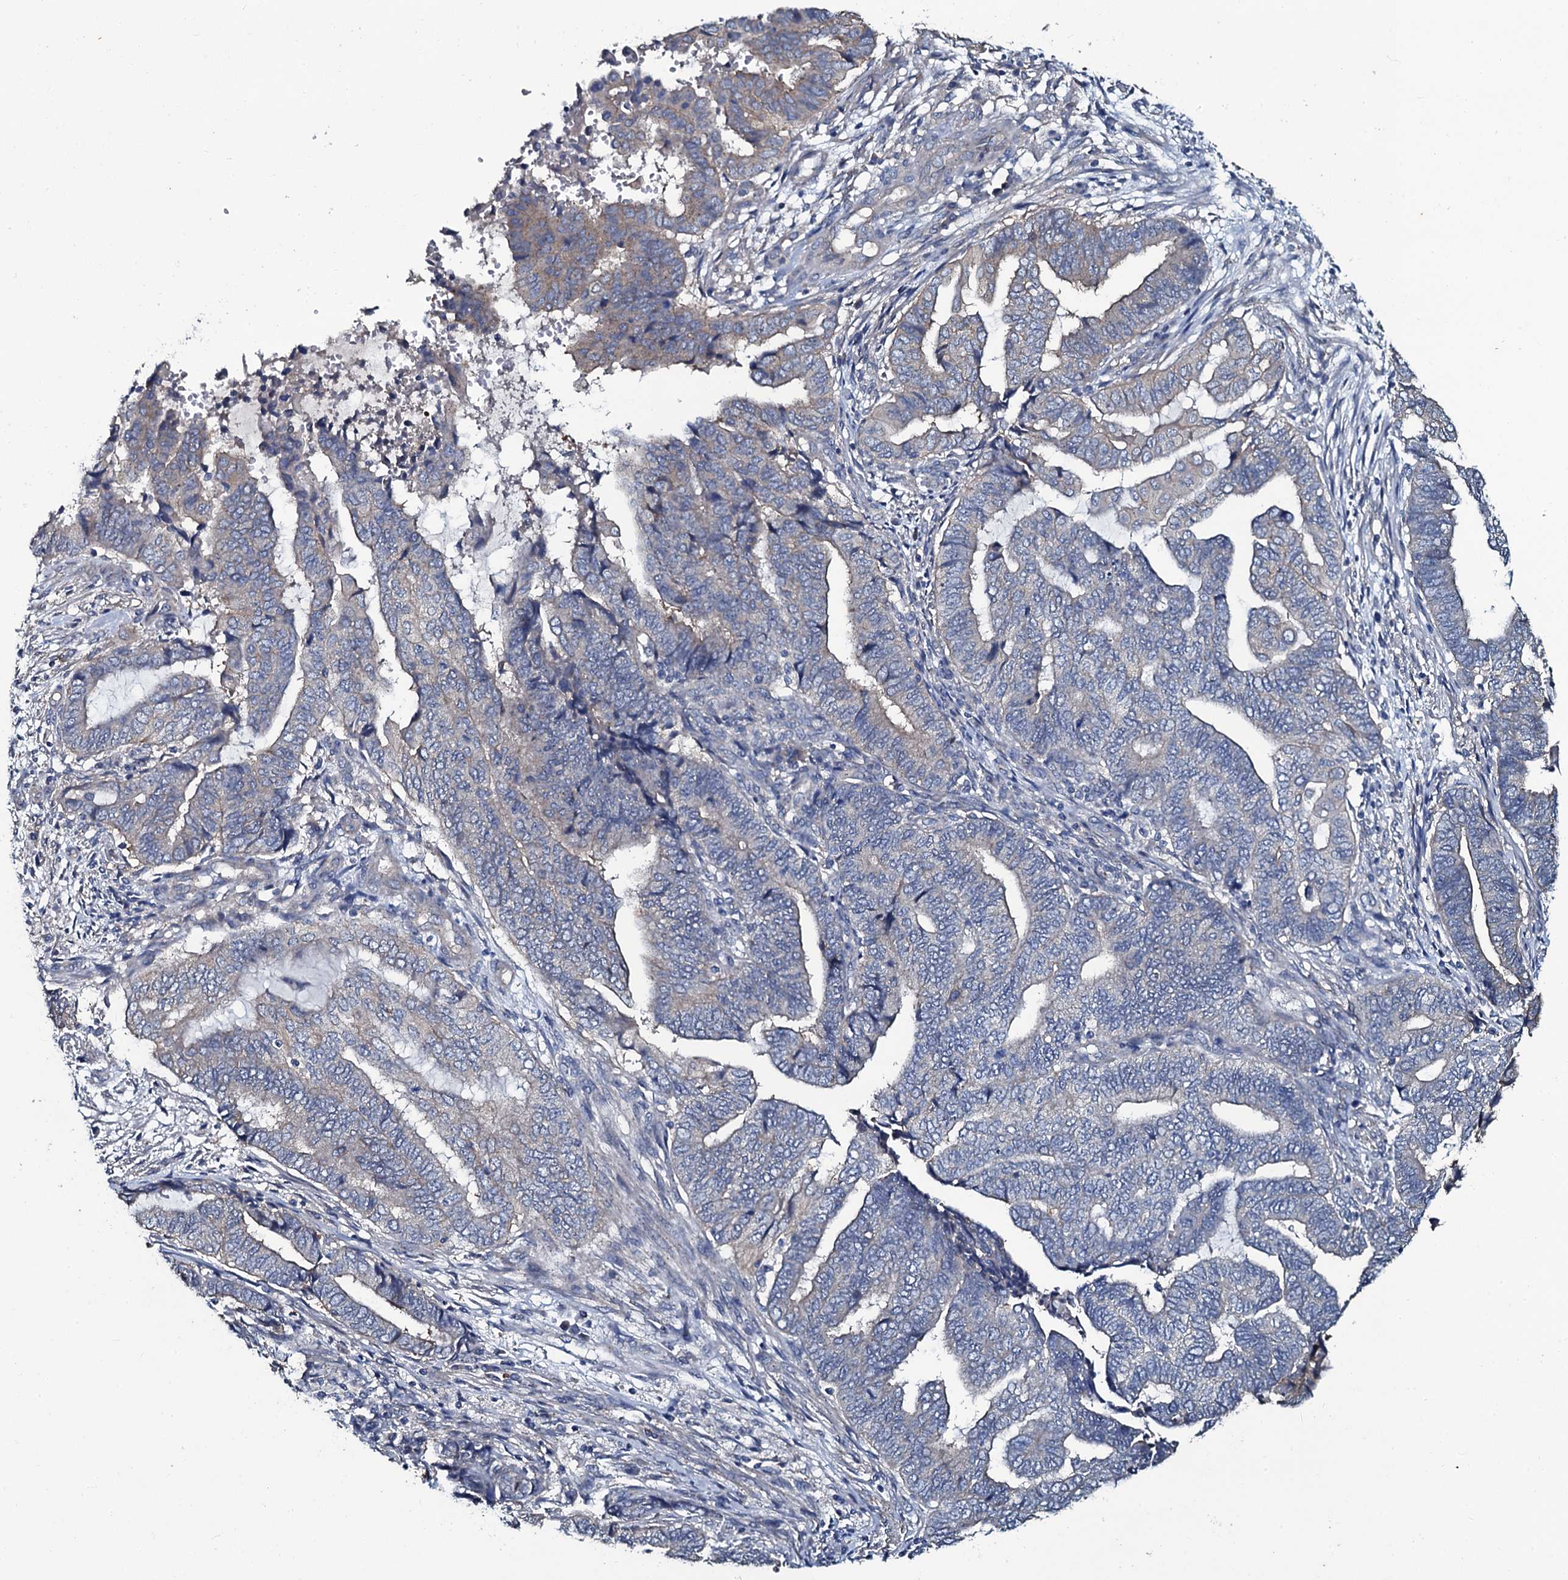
{"staining": {"intensity": "weak", "quantity": "<25%", "location": "cytoplasmic/membranous"}, "tissue": "endometrial cancer", "cell_type": "Tumor cells", "image_type": "cancer", "snomed": [{"axis": "morphology", "description": "Adenocarcinoma, NOS"}, {"axis": "topography", "description": "Uterus"}, {"axis": "topography", "description": "Endometrium"}], "caption": "Tumor cells are negative for brown protein staining in adenocarcinoma (endometrial). Nuclei are stained in blue.", "gene": "USPL1", "patient": {"sex": "female", "age": 70}}